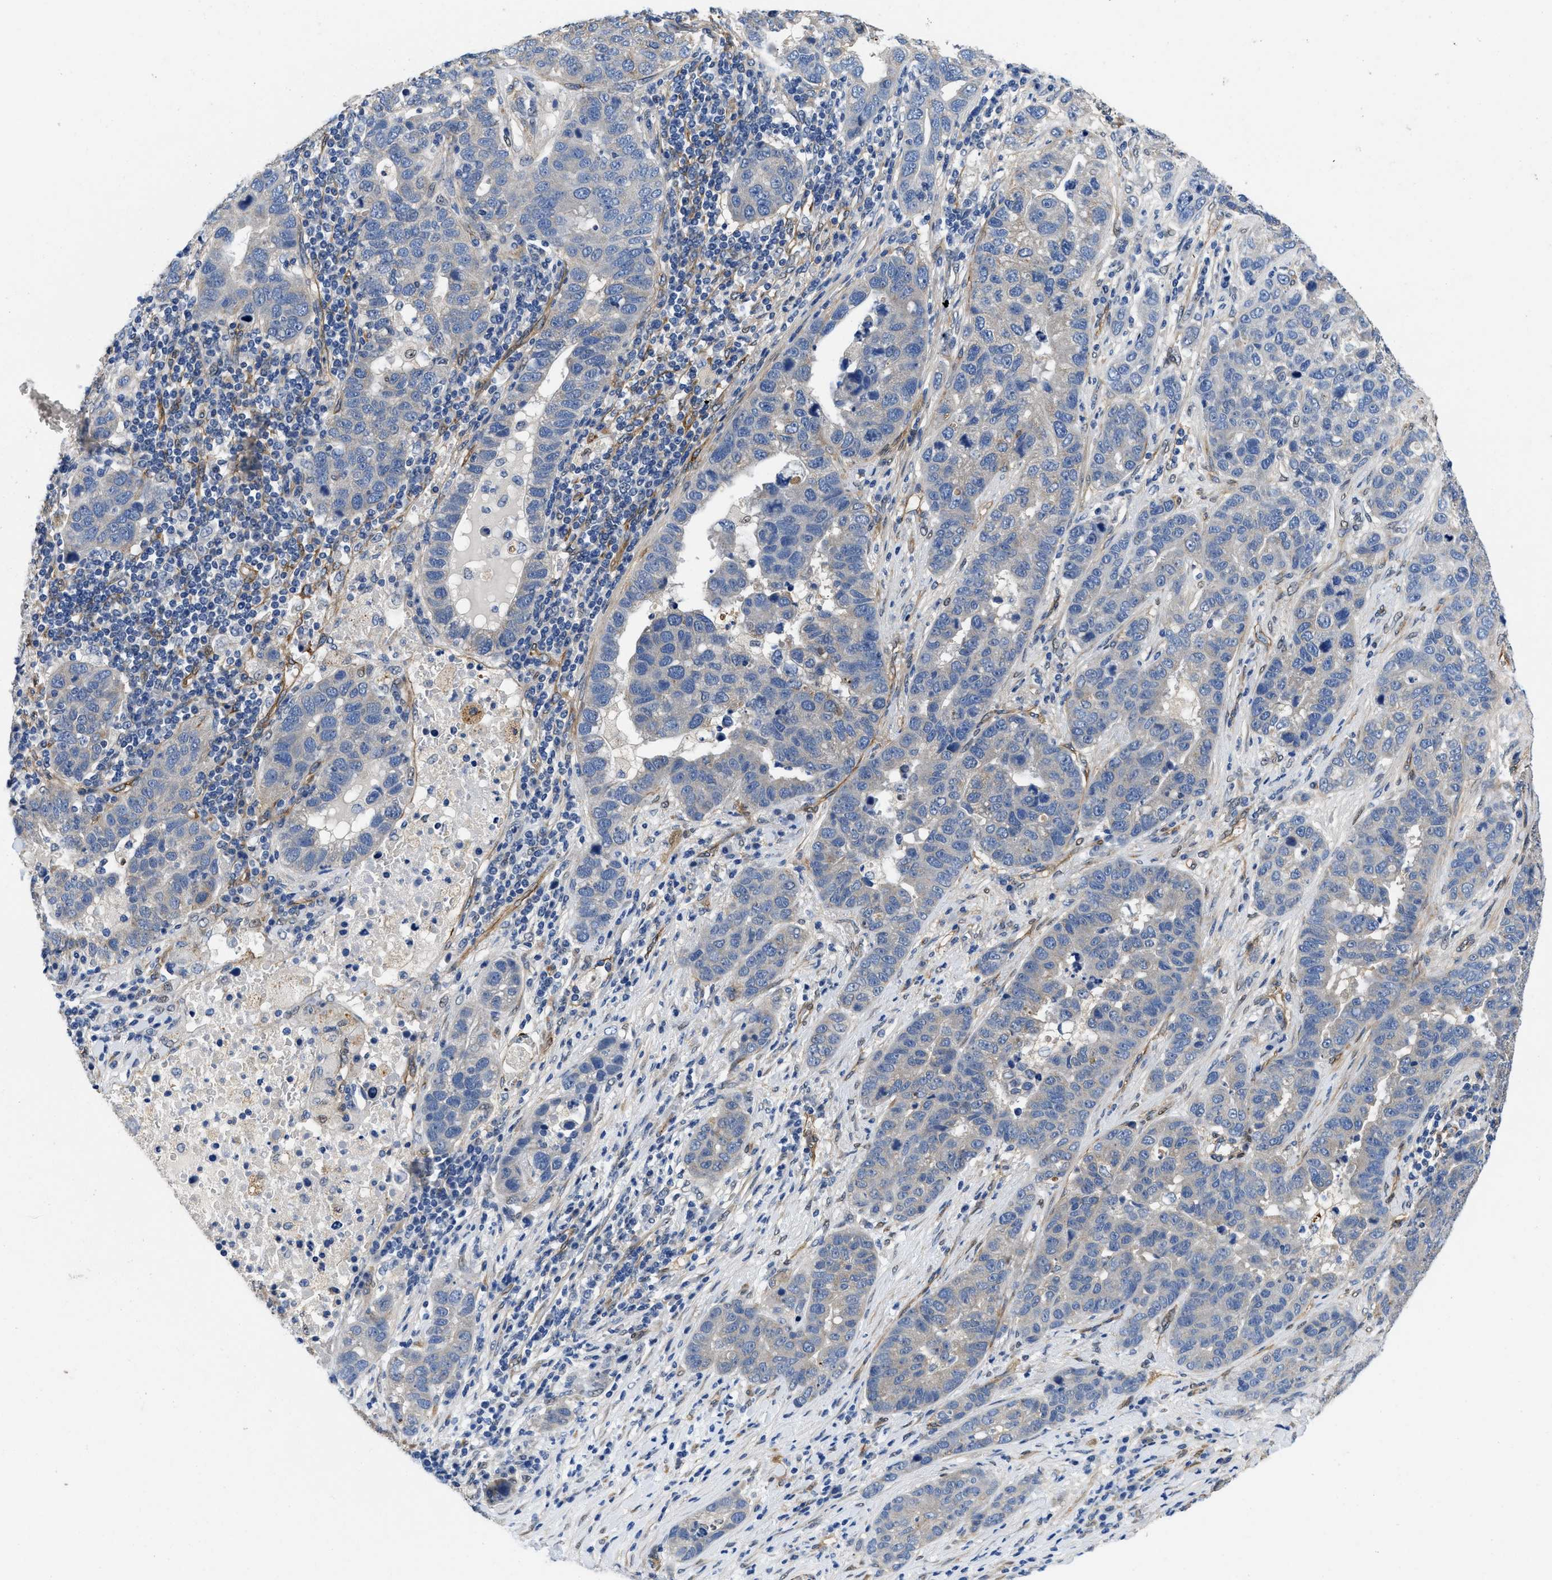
{"staining": {"intensity": "negative", "quantity": "none", "location": "none"}, "tissue": "pancreatic cancer", "cell_type": "Tumor cells", "image_type": "cancer", "snomed": [{"axis": "morphology", "description": "Adenocarcinoma, NOS"}, {"axis": "topography", "description": "Pancreas"}], "caption": "An immunohistochemistry (IHC) micrograph of adenocarcinoma (pancreatic) is shown. There is no staining in tumor cells of adenocarcinoma (pancreatic).", "gene": "RAPH1", "patient": {"sex": "female", "age": 61}}